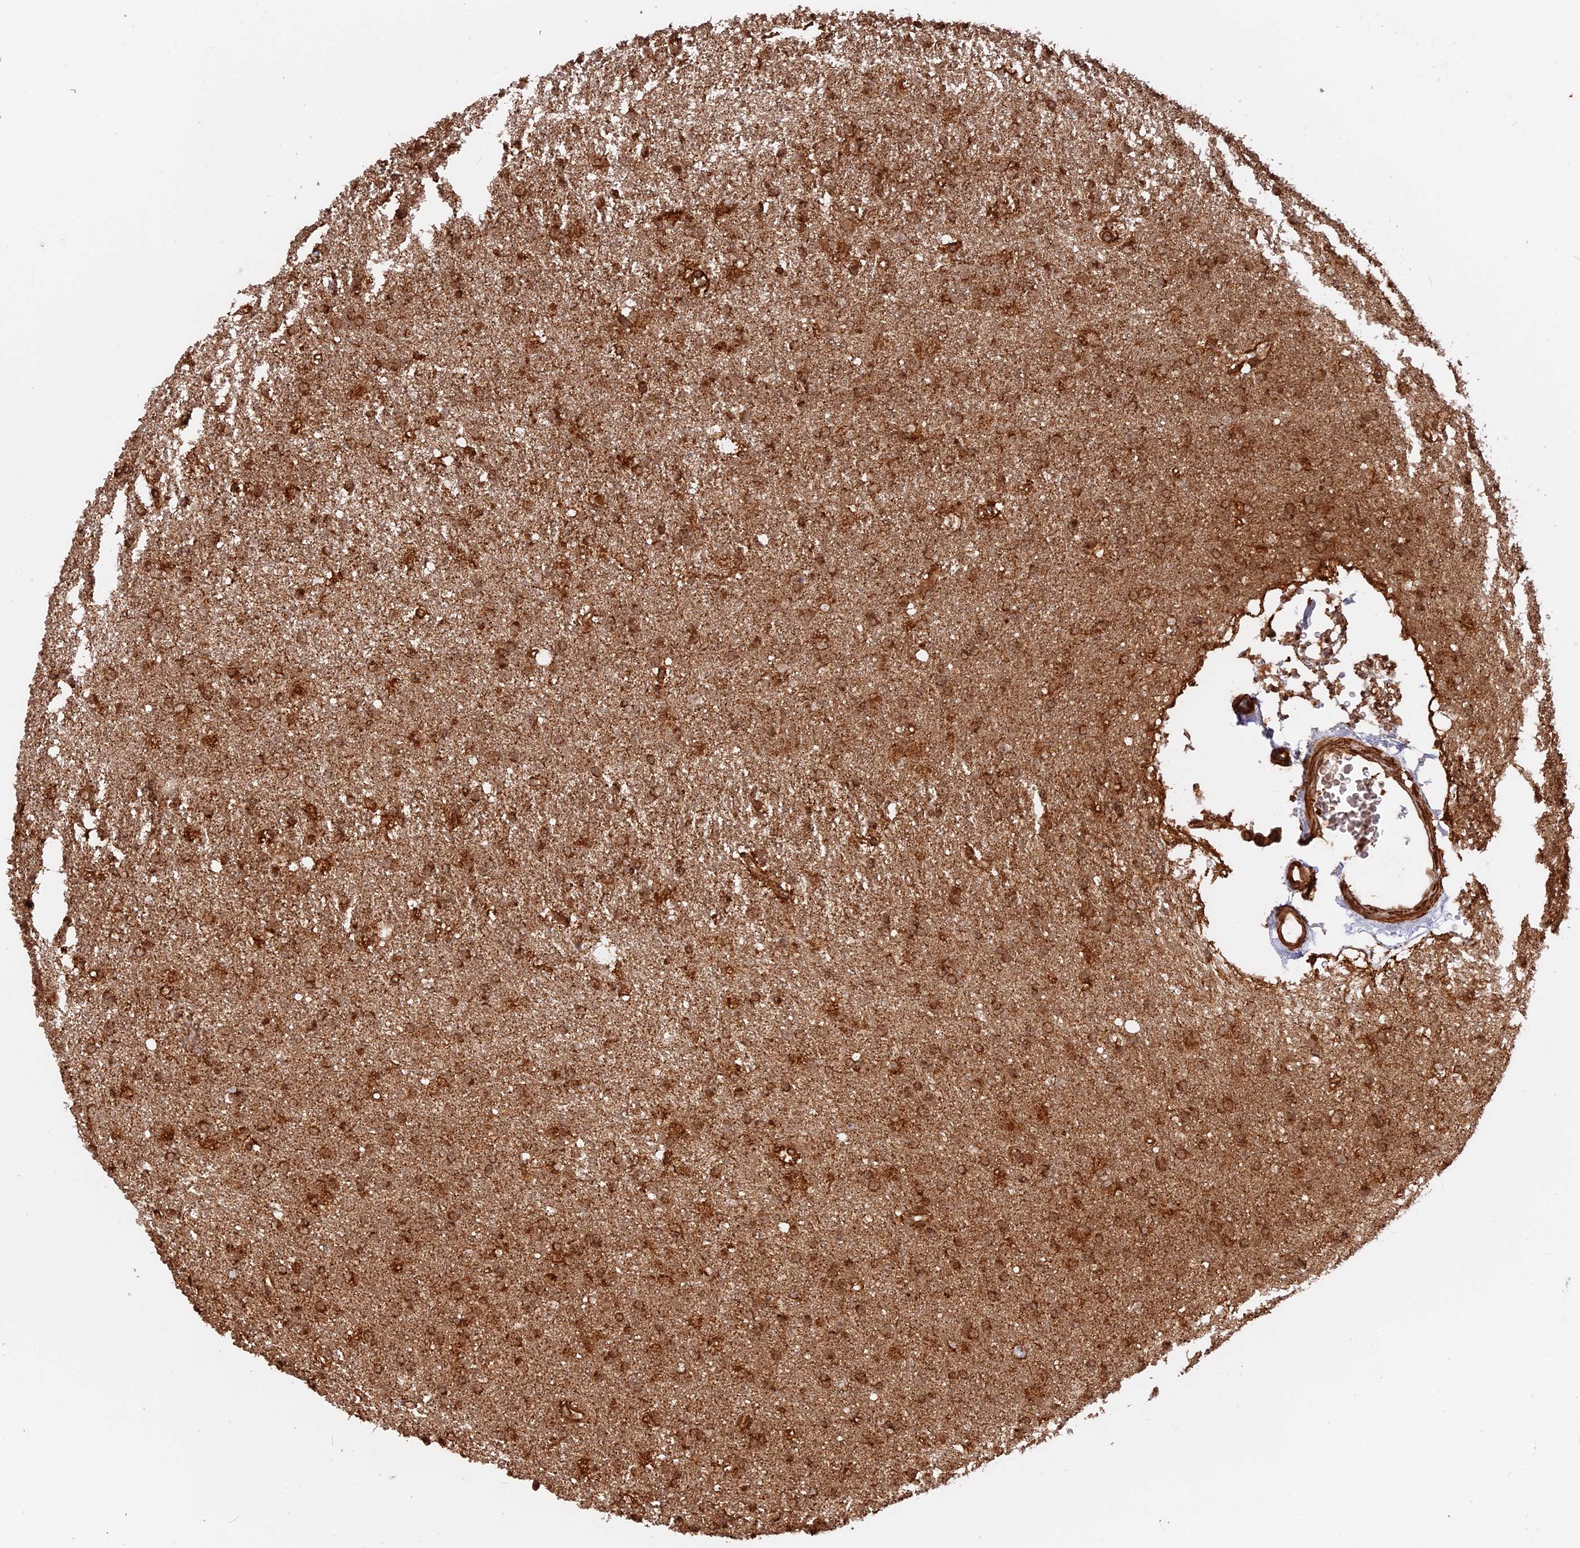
{"staining": {"intensity": "moderate", "quantity": ">75%", "location": "cytoplasmic/membranous,nuclear"}, "tissue": "glioma", "cell_type": "Tumor cells", "image_type": "cancer", "snomed": [{"axis": "morphology", "description": "Glioma, malignant, High grade"}, {"axis": "topography", "description": "Brain"}], "caption": "Malignant glioma (high-grade) tissue exhibits moderate cytoplasmic/membranous and nuclear positivity in about >75% of tumor cells, visualized by immunohistochemistry. (DAB (3,3'-diaminobenzidine) IHC with brightfield microscopy, high magnification).", "gene": "CCDC174", "patient": {"sex": "male", "age": 77}}